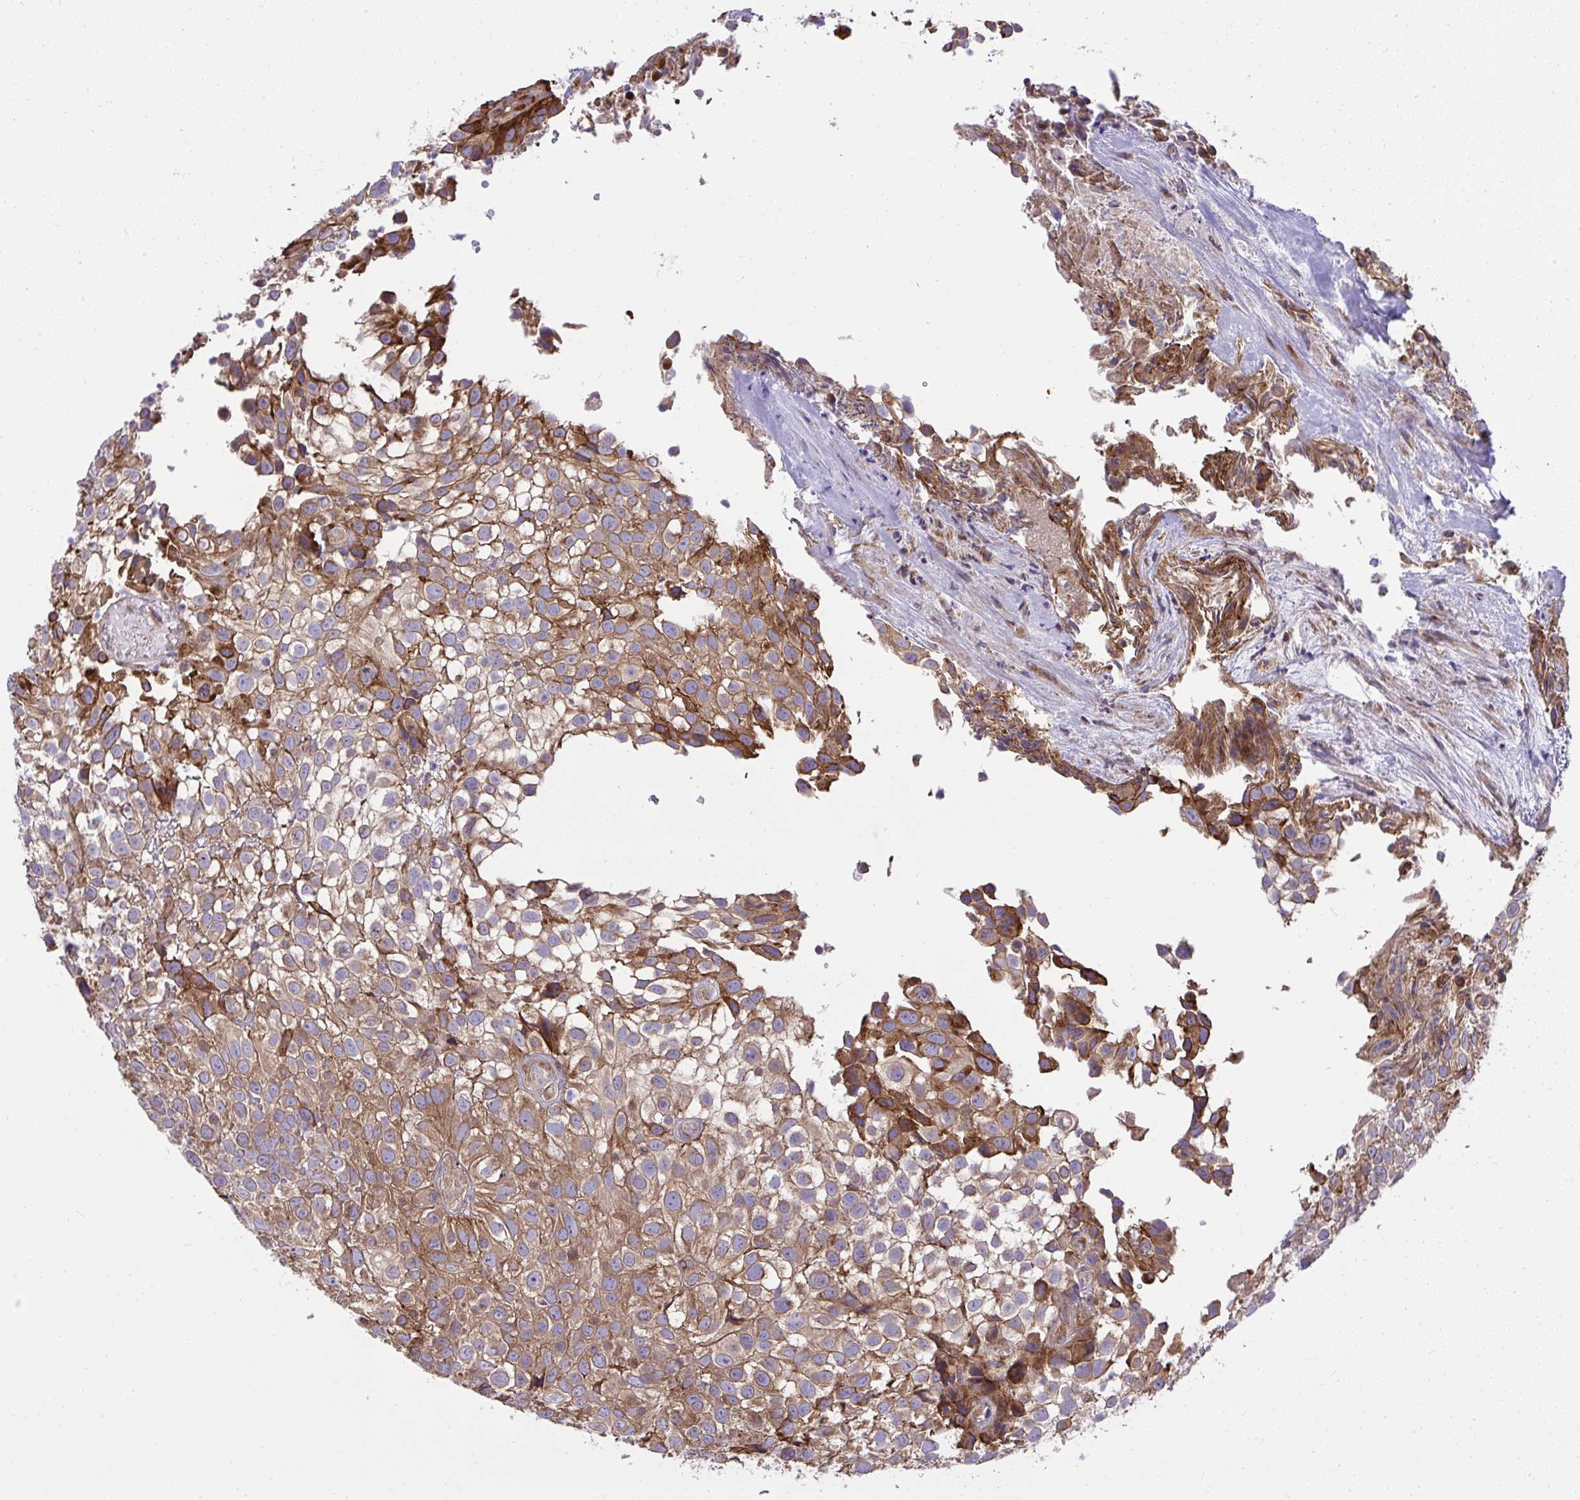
{"staining": {"intensity": "moderate", "quantity": ">75%", "location": "cytoplasmic/membranous"}, "tissue": "urothelial cancer", "cell_type": "Tumor cells", "image_type": "cancer", "snomed": [{"axis": "morphology", "description": "Urothelial carcinoma, High grade"}, {"axis": "topography", "description": "Urinary bladder"}], "caption": "Immunohistochemistry histopathology image of human urothelial cancer stained for a protein (brown), which demonstrates medium levels of moderate cytoplasmic/membranous staining in approximately >75% of tumor cells.", "gene": "NMNAT3", "patient": {"sex": "male", "age": 56}}